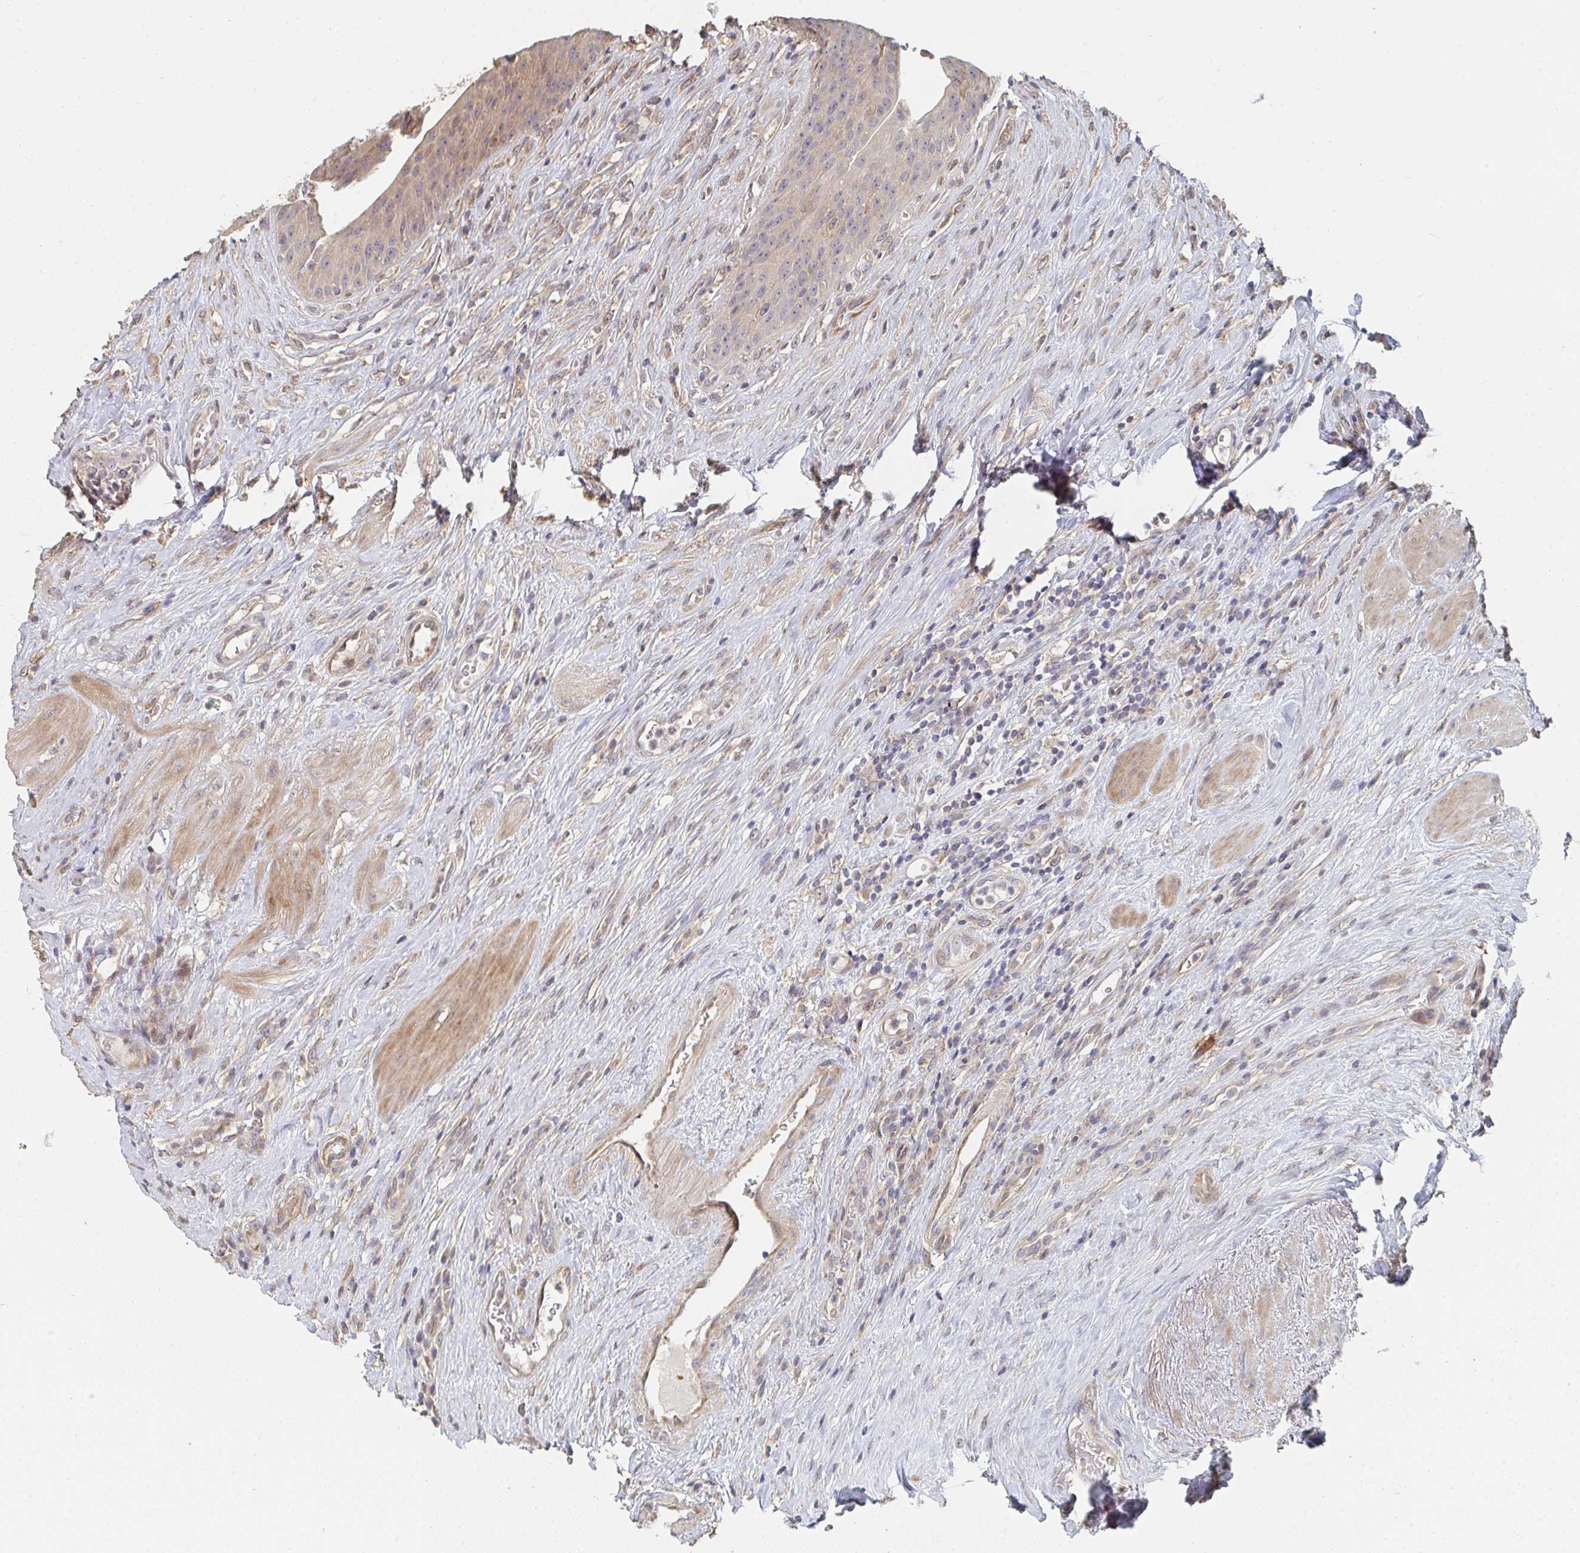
{"staining": {"intensity": "weak", "quantity": "25%-75%", "location": "cytoplasmic/membranous"}, "tissue": "urinary bladder", "cell_type": "Urothelial cells", "image_type": "normal", "snomed": [{"axis": "morphology", "description": "Normal tissue, NOS"}, {"axis": "topography", "description": "Urinary bladder"}], "caption": "High-power microscopy captured an immunohistochemistry photomicrograph of benign urinary bladder, revealing weak cytoplasmic/membranous expression in approximately 25%-75% of urothelial cells.", "gene": "PTEN", "patient": {"sex": "female", "age": 56}}